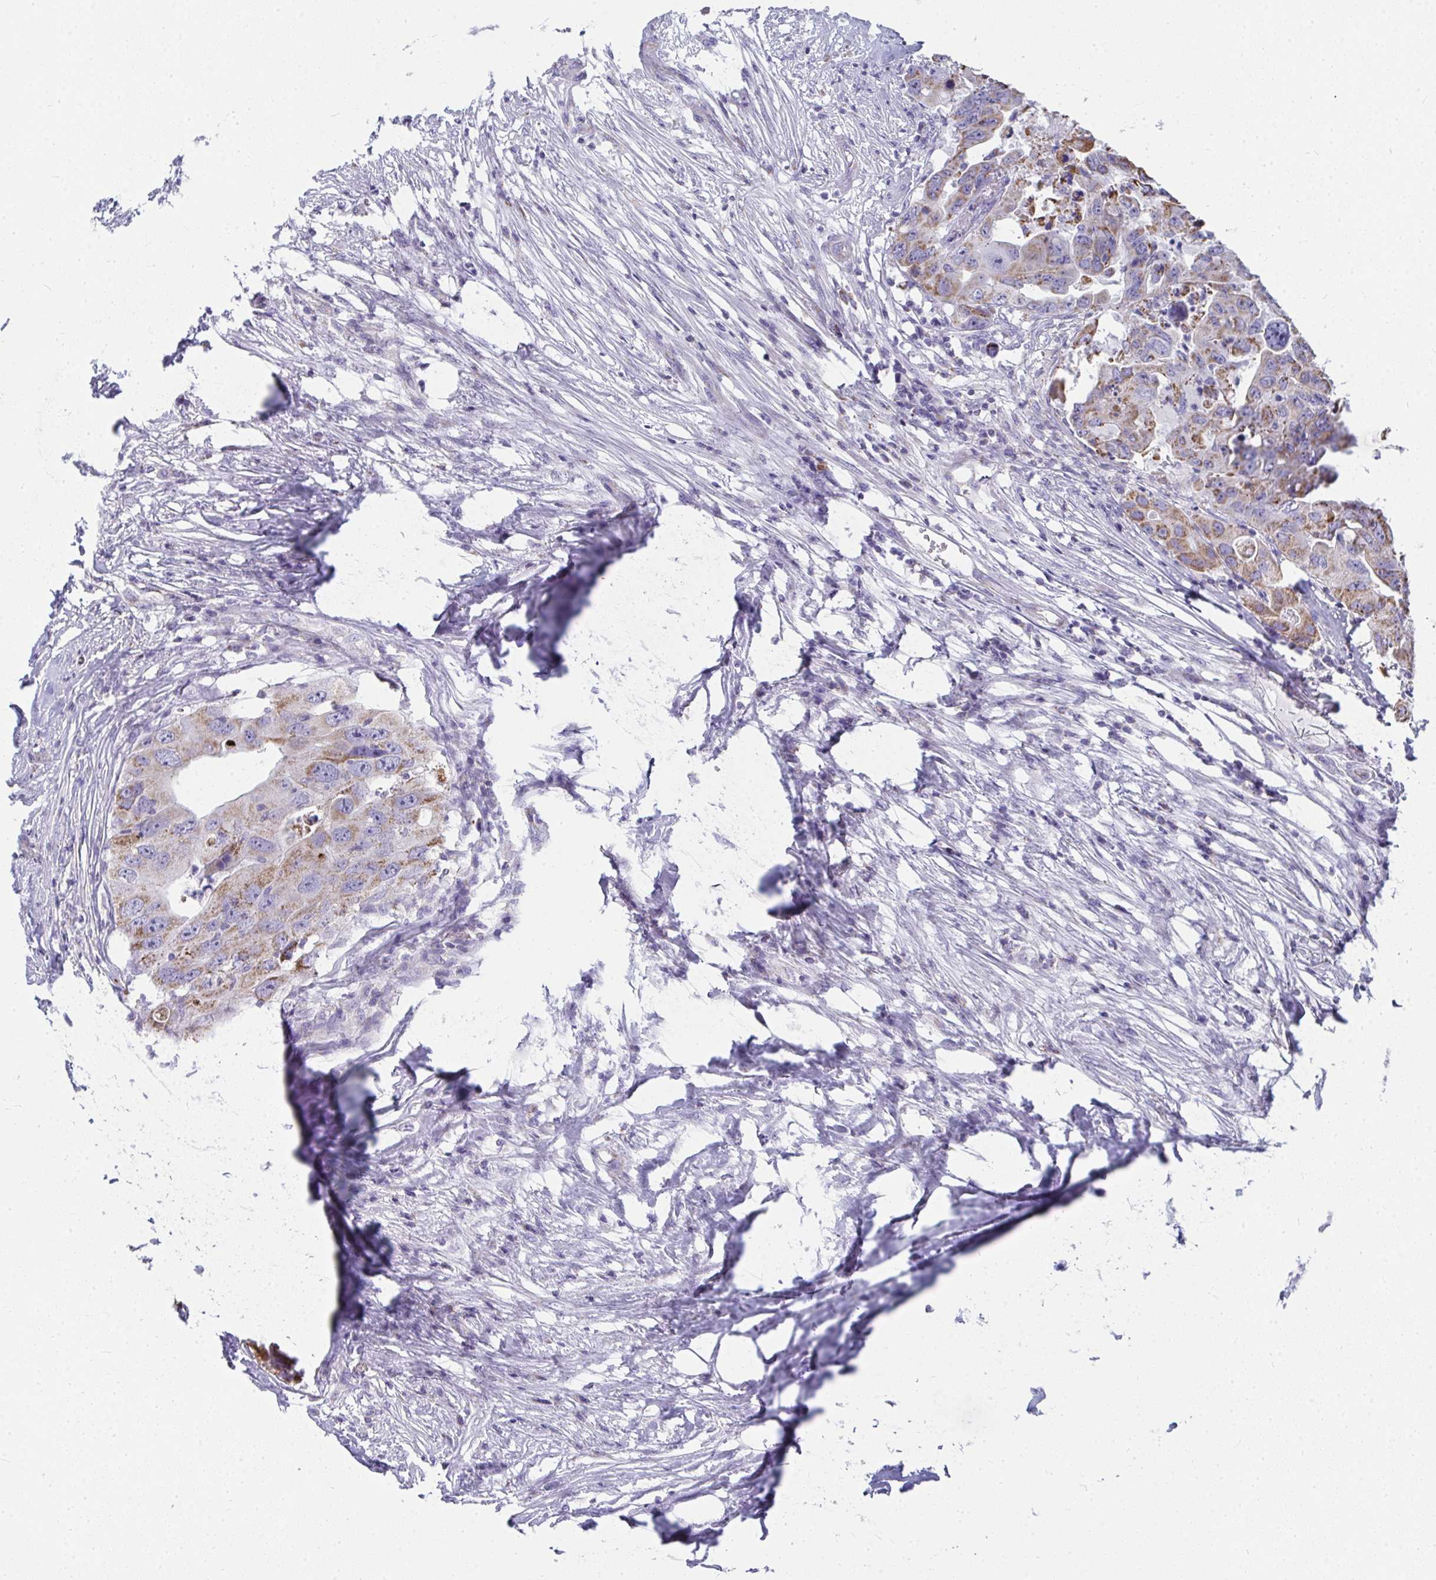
{"staining": {"intensity": "moderate", "quantity": "25%-75%", "location": "cytoplasmic/membranous"}, "tissue": "colorectal cancer", "cell_type": "Tumor cells", "image_type": "cancer", "snomed": [{"axis": "morphology", "description": "Adenocarcinoma, NOS"}, {"axis": "topography", "description": "Colon"}], "caption": "Immunohistochemical staining of human colorectal adenocarcinoma demonstrates medium levels of moderate cytoplasmic/membranous protein positivity in approximately 25%-75% of tumor cells.", "gene": "SLC6A1", "patient": {"sex": "male", "age": 71}}